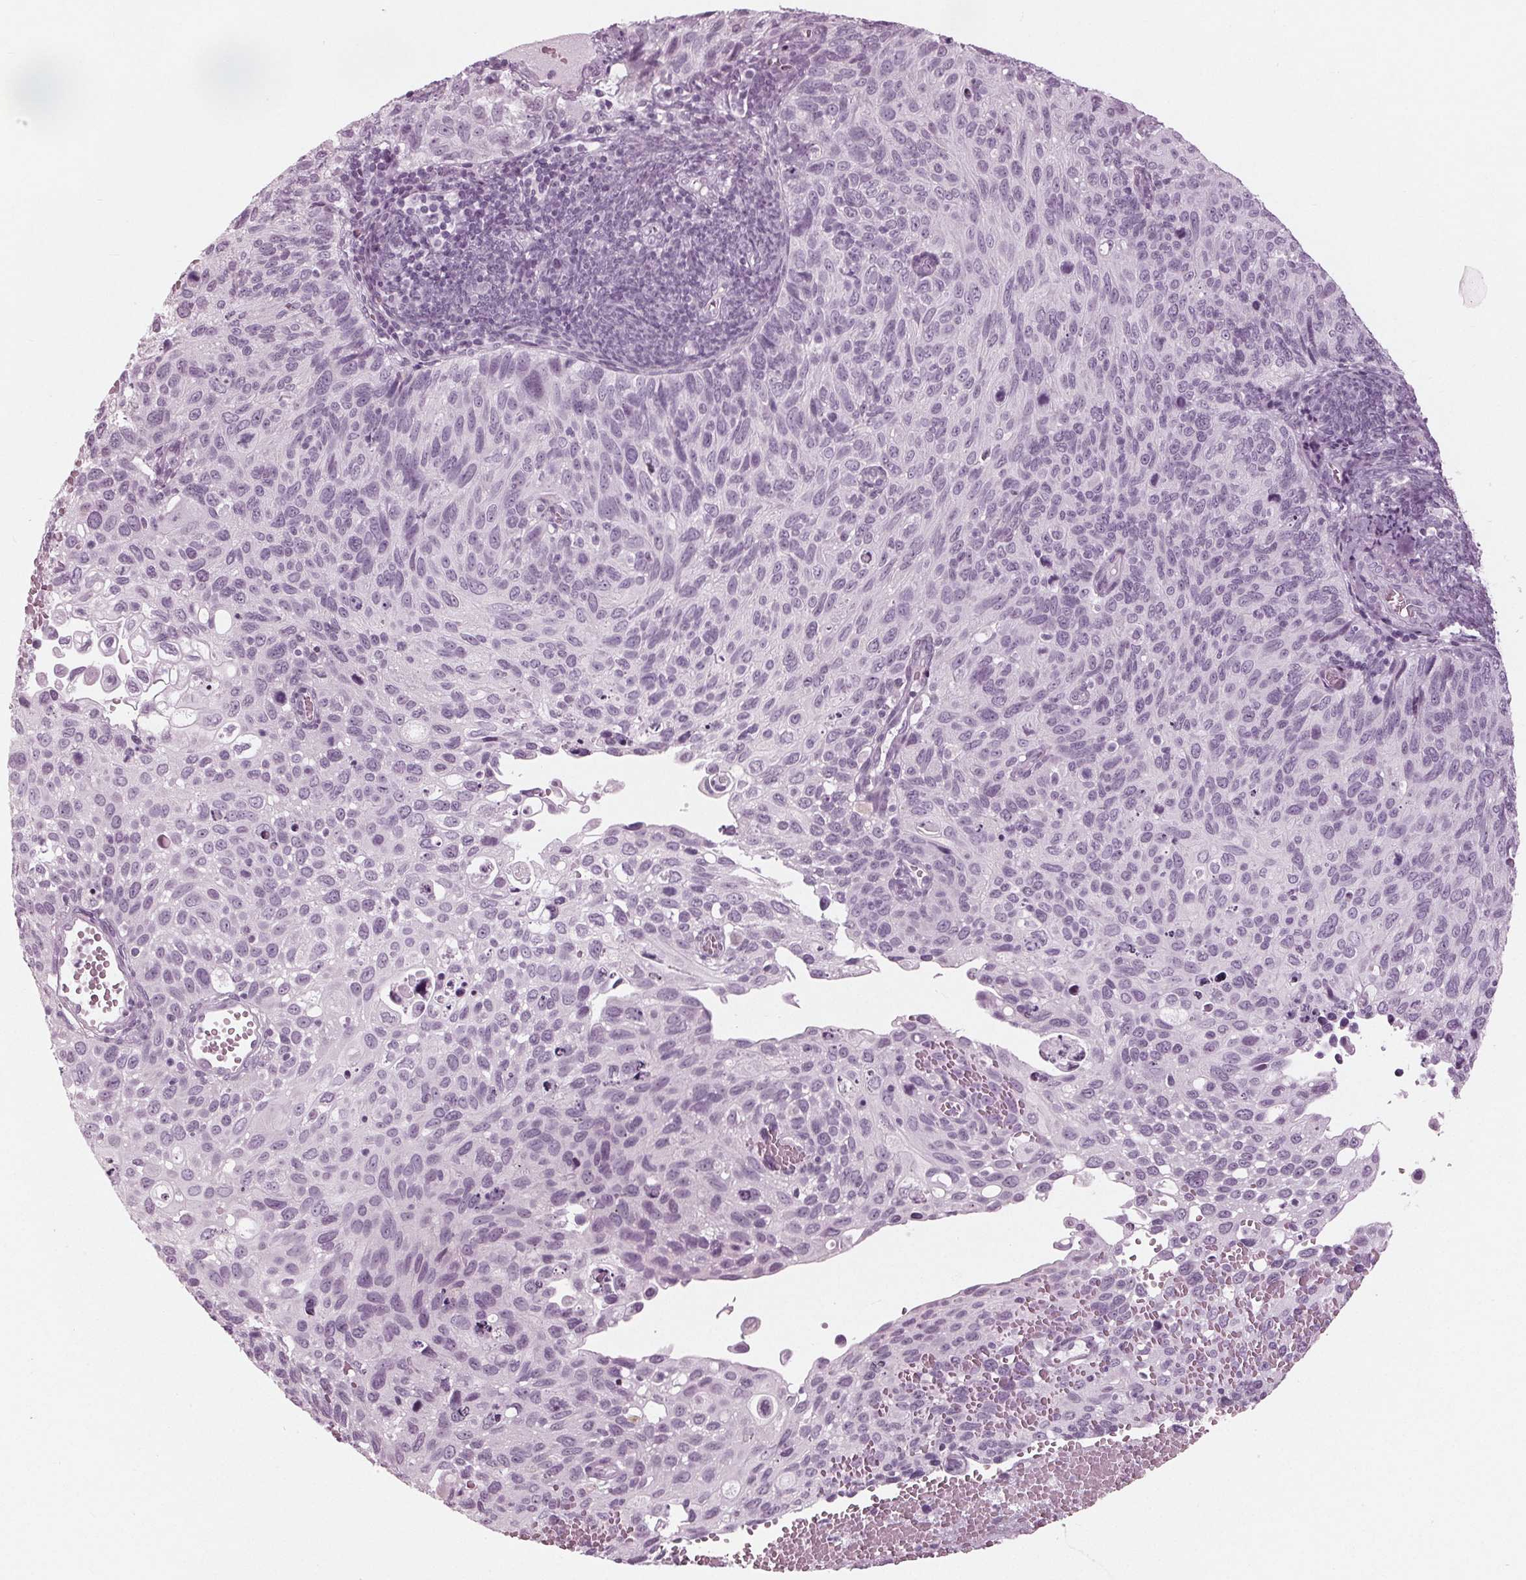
{"staining": {"intensity": "negative", "quantity": "none", "location": "none"}, "tissue": "cervical cancer", "cell_type": "Tumor cells", "image_type": "cancer", "snomed": [{"axis": "morphology", "description": "Squamous cell carcinoma, NOS"}, {"axis": "topography", "description": "Cervix"}], "caption": "Protein analysis of cervical squamous cell carcinoma reveals no significant expression in tumor cells. Nuclei are stained in blue.", "gene": "KRT28", "patient": {"sex": "female", "age": 70}}